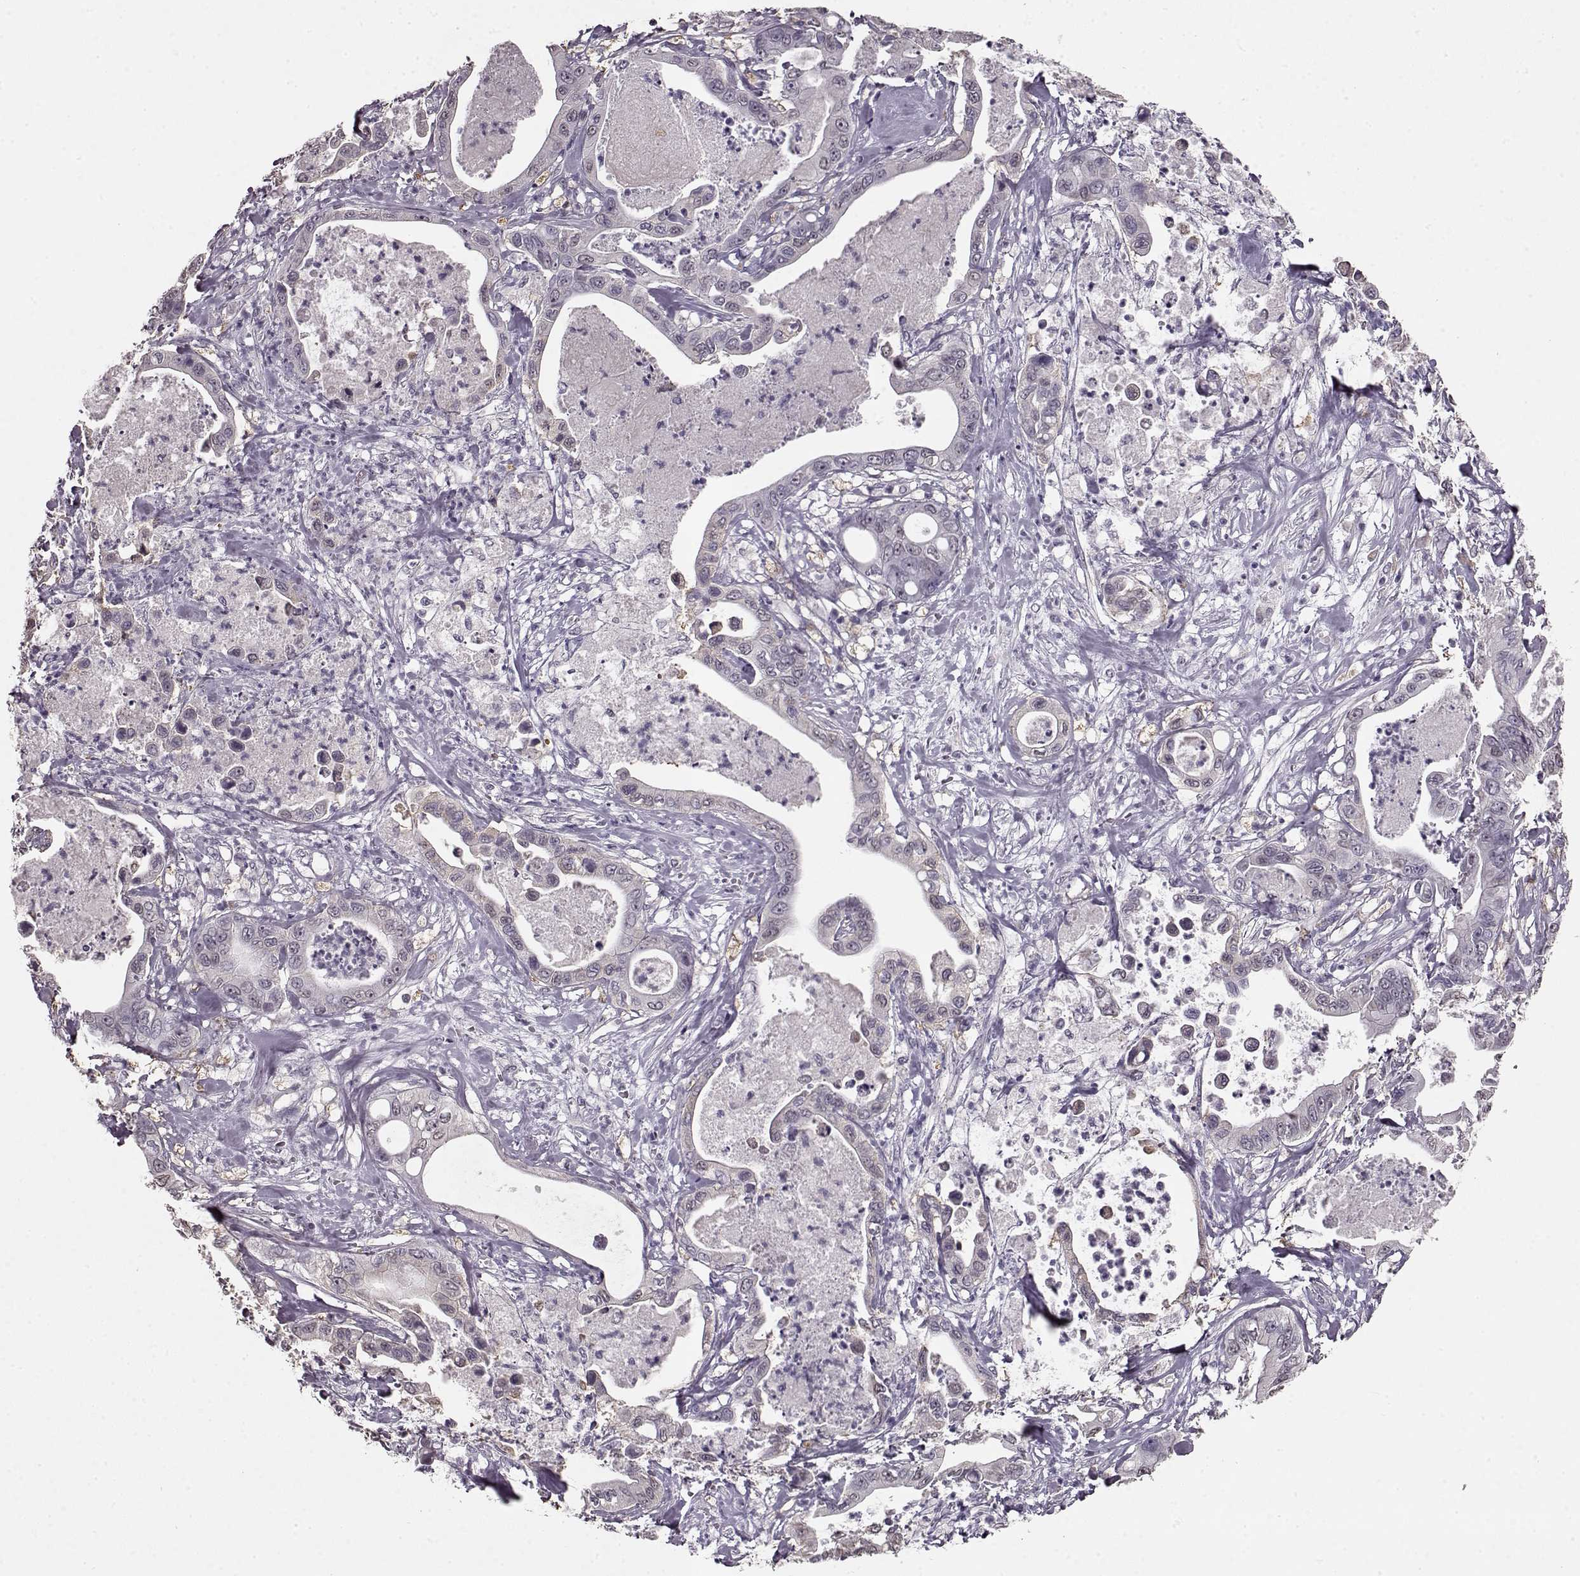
{"staining": {"intensity": "negative", "quantity": "none", "location": "none"}, "tissue": "pancreatic cancer", "cell_type": "Tumor cells", "image_type": "cancer", "snomed": [{"axis": "morphology", "description": "Adenocarcinoma, NOS"}, {"axis": "topography", "description": "Pancreas"}], "caption": "This is a image of IHC staining of pancreatic cancer, which shows no expression in tumor cells. Nuclei are stained in blue.", "gene": "RP1L1", "patient": {"sex": "male", "age": 71}}